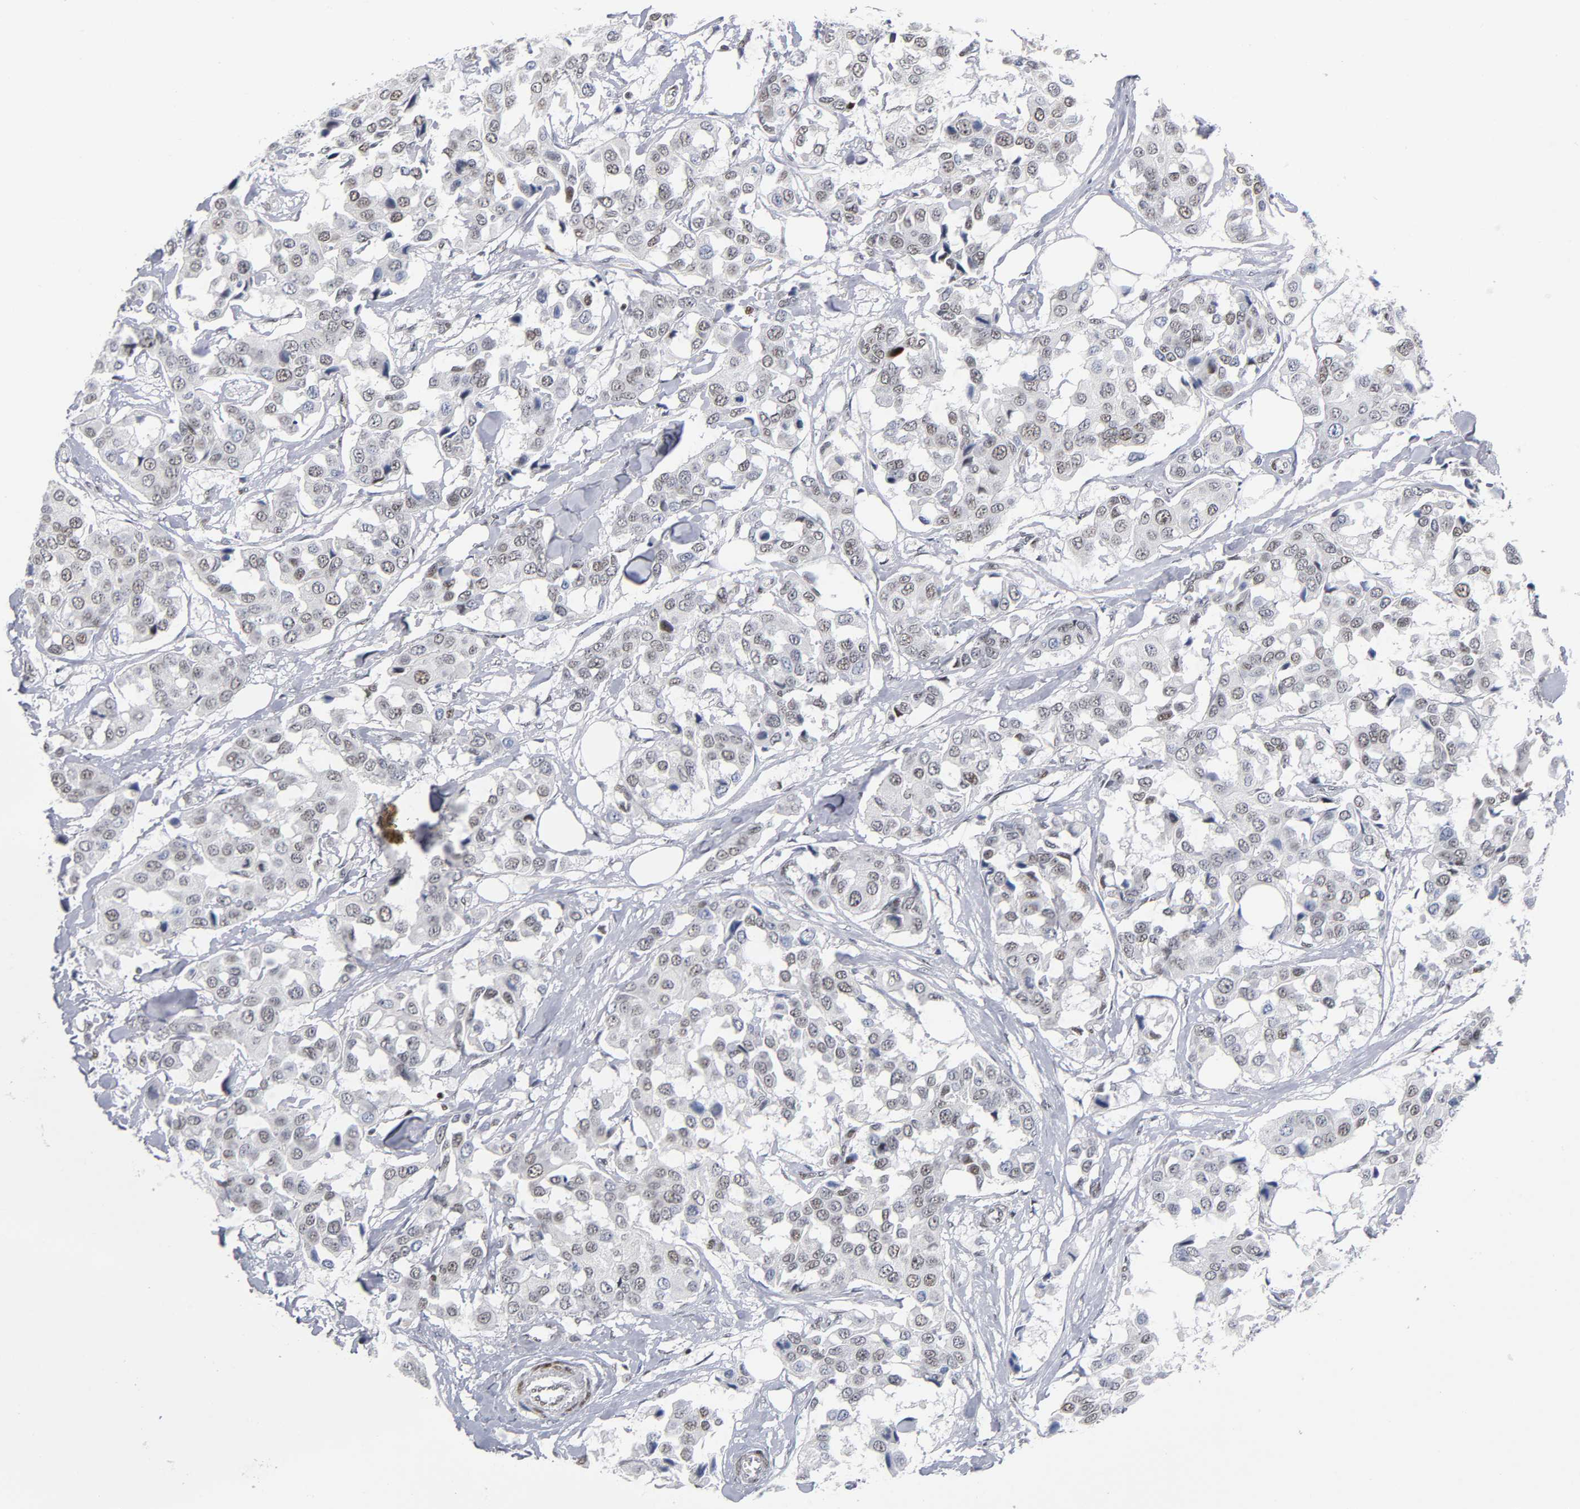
{"staining": {"intensity": "weak", "quantity": "25%-75%", "location": "nuclear"}, "tissue": "breast cancer", "cell_type": "Tumor cells", "image_type": "cancer", "snomed": [{"axis": "morphology", "description": "Duct carcinoma"}, {"axis": "topography", "description": "Breast"}], "caption": "Protein expression analysis of breast cancer (intraductal carcinoma) reveals weak nuclear staining in about 25%-75% of tumor cells.", "gene": "SP3", "patient": {"sex": "female", "age": 80}}